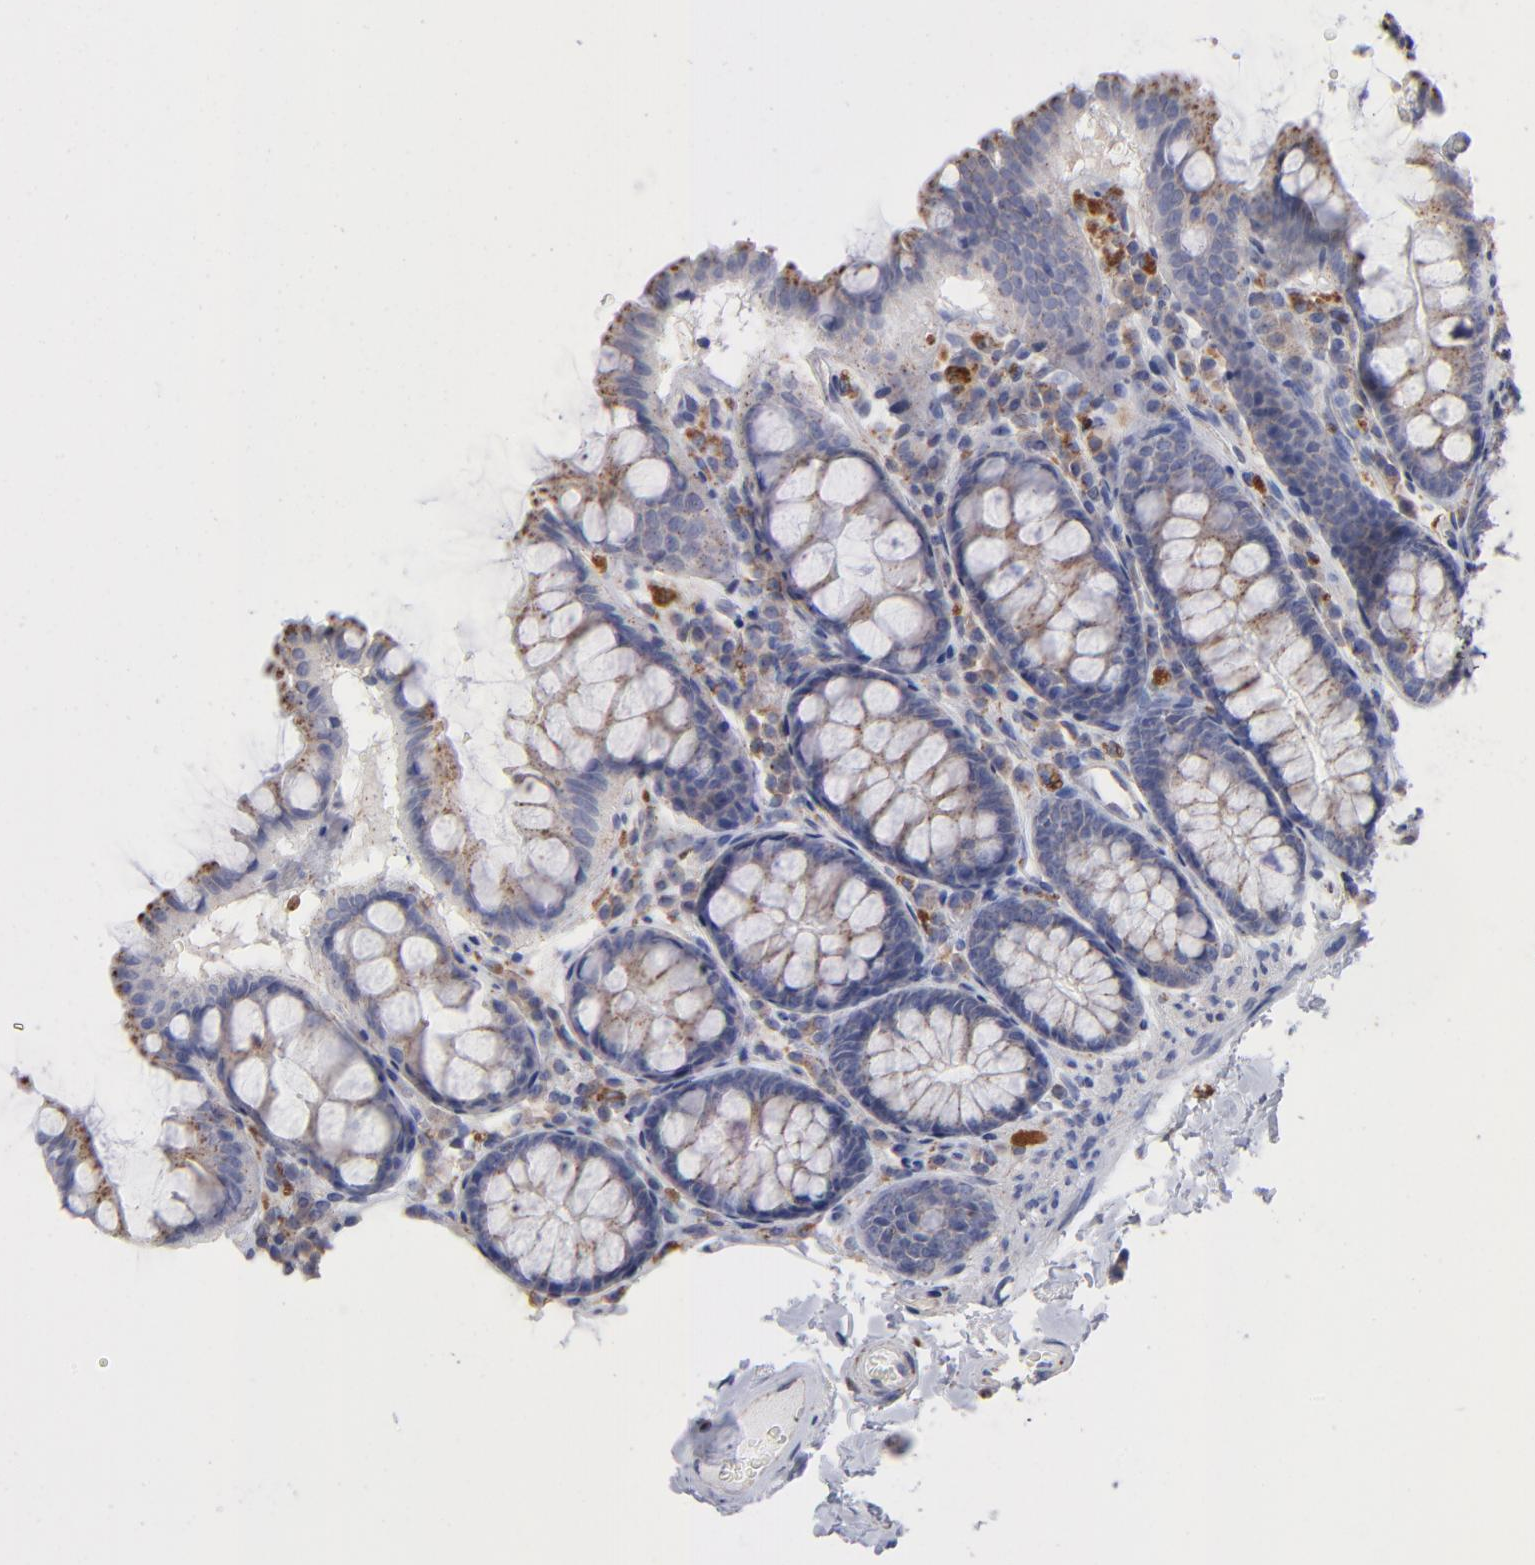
{"staining": {"intensity": "negative", "quantity": "none", "location": "none"}, "tissue": "colon", "cell_type": "Endothelial cells", "image_type": "normal", "snomed": [{"axis": "morphology", "description": "Normal tissue, NOS"}, {"axis": "topography", "description": "Colon"}], "caption": "Human colon stained for a protein using IHC displays no positivity in endothelial cells.", "gene": "RRAGA", "patient": {"sex": "female", "age": 61}}